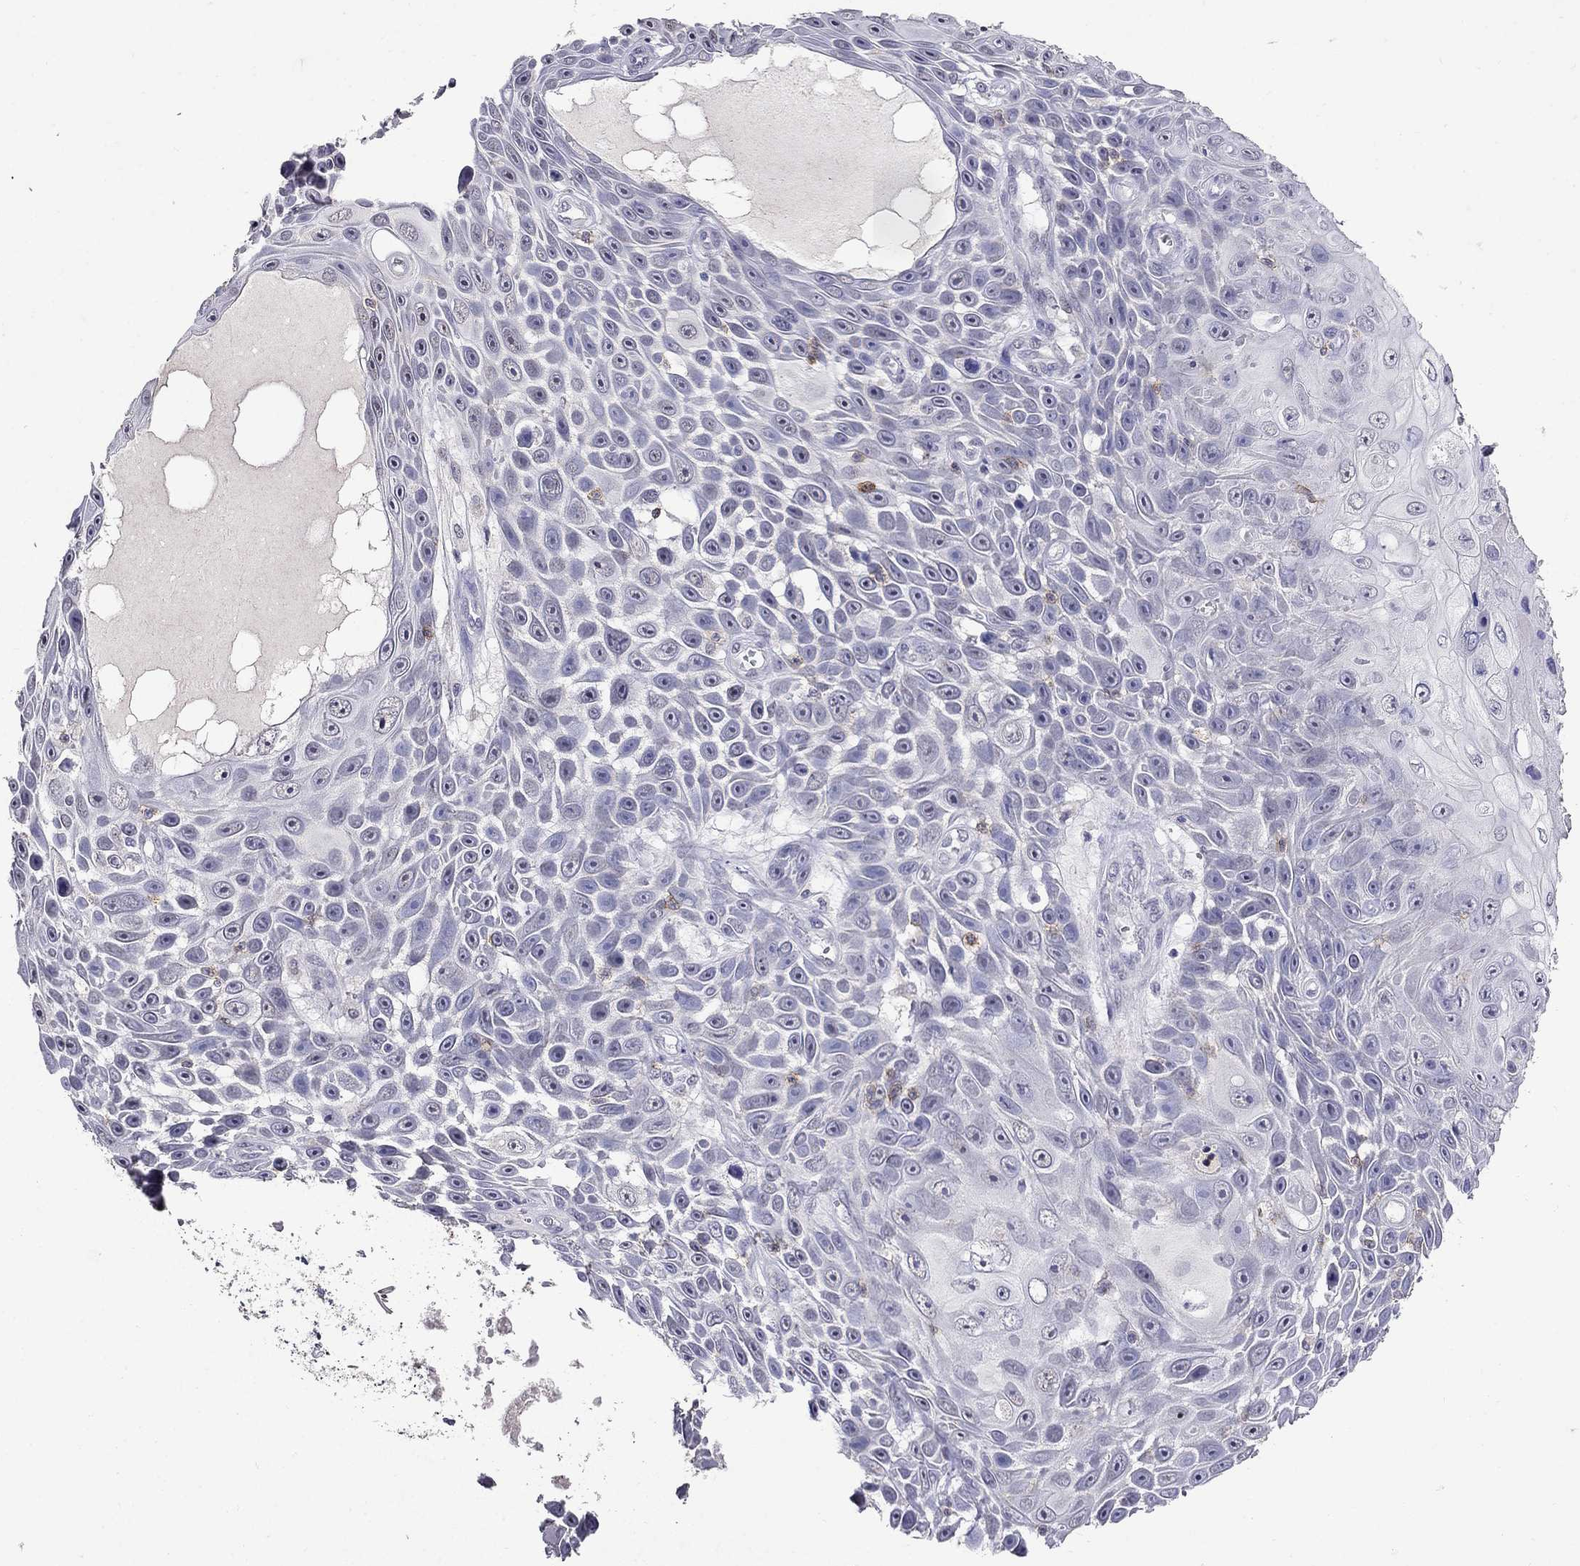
{"staining": {"intensity": "negative", "quantity": "none", "location": "none"}, "tissue": "skin cancer", "cell_type": "Tumor cells", "image_type": "cancer", "snomed": [{"axis": "morphology", "description": "Squamous cell carcinoma, NOS"}, {"axis": "topography", "description": "Skin"}], "caption": "Skin cancer (squamous cell carcinoma) stained for a protein using immunohistochemistry (IHC) shows no expression tumor cells.", "gene": "CD8B", "patient": {"sex": "male", "age": 82}}